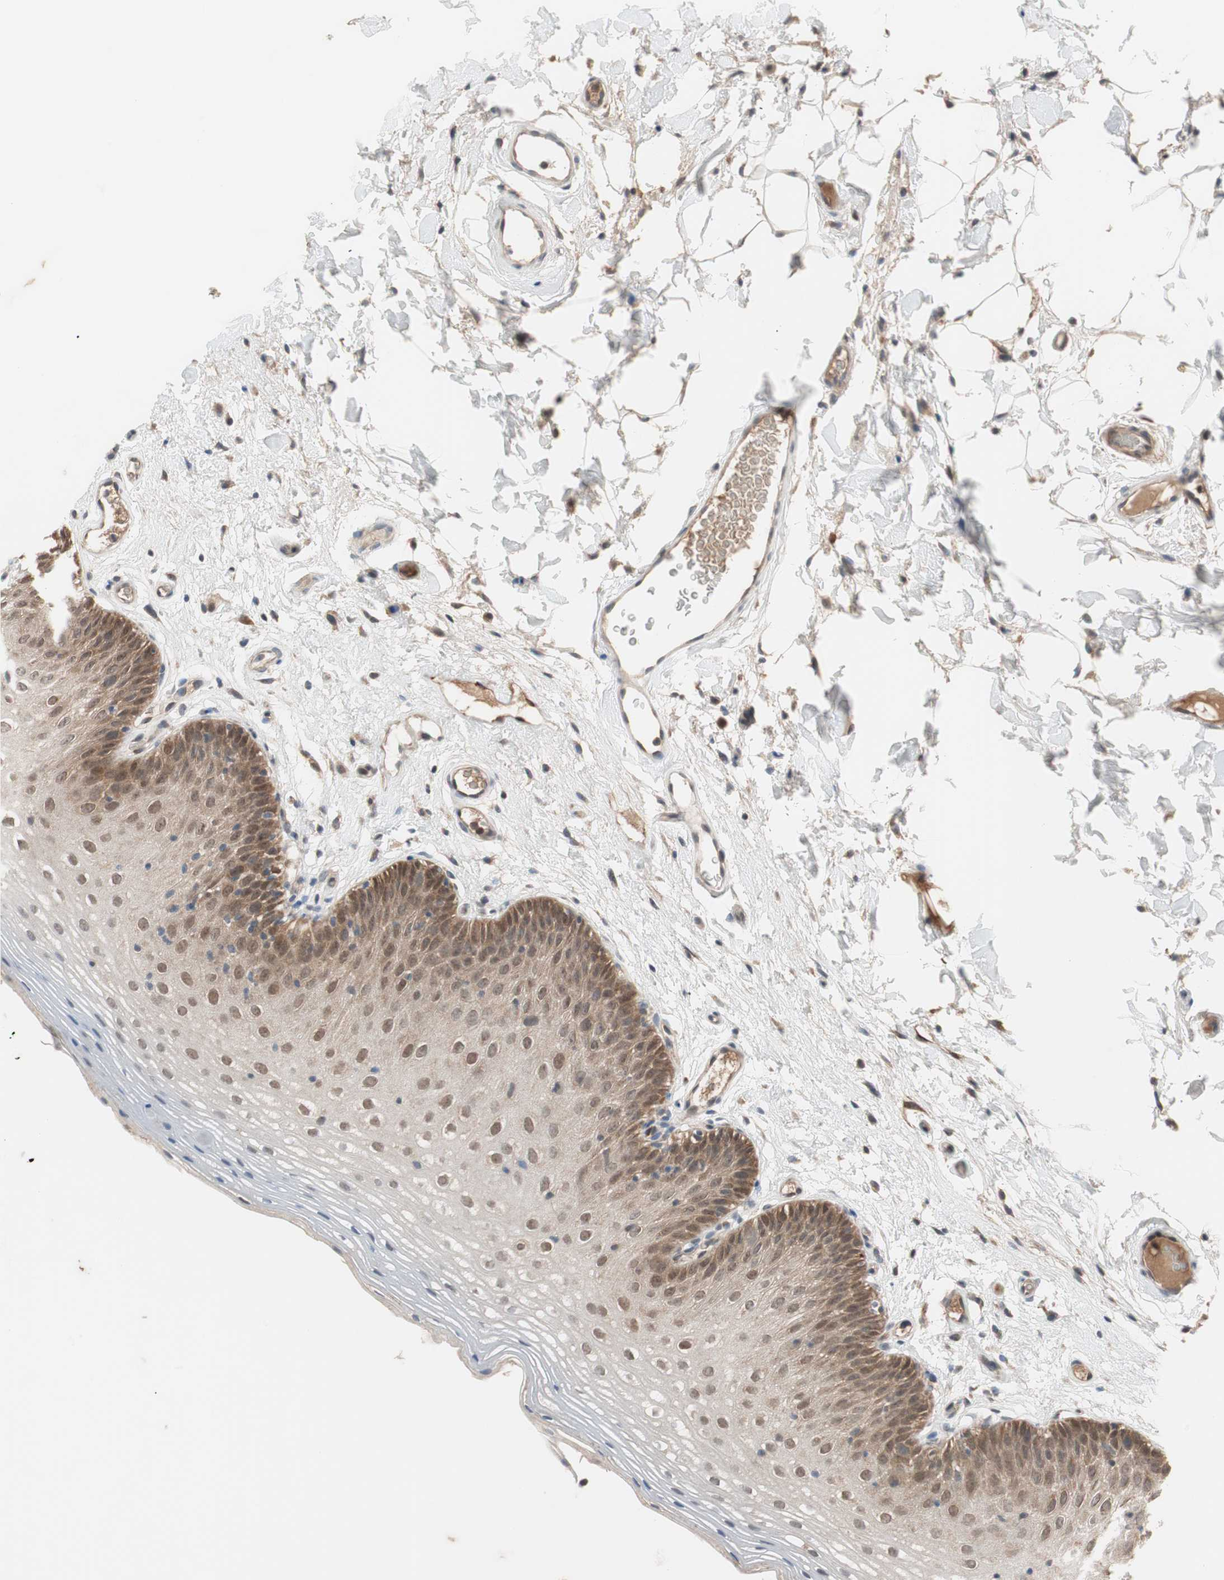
{"staining": {"intensity": "moderate", "quantity": ">75%", "location": "cytoplasmic/membranous,nuclear"}, "tissue": "oral mucosa", "cell_type": "Squamous epithelial cells", "image_type": "normal", "snomed": [{"axis": "morphology", "description": "Normal tissue, NOS"}, {"axis": "morphology", "description": "Squamous cell carcinoma, NOS"}, {"axis": "topography", "description": "Skeletal muscle"}, {"axis": "topography", "description": "Oral tissue"}], "caption": "Squamous epithelial cells show medium levels of moderate cytoplasmic/membranous,nuclear staining in approximately >75% of cells in normal oral mucosa.", "gene": "HMBS", "patient": {"sex": "male", "age": 71}}